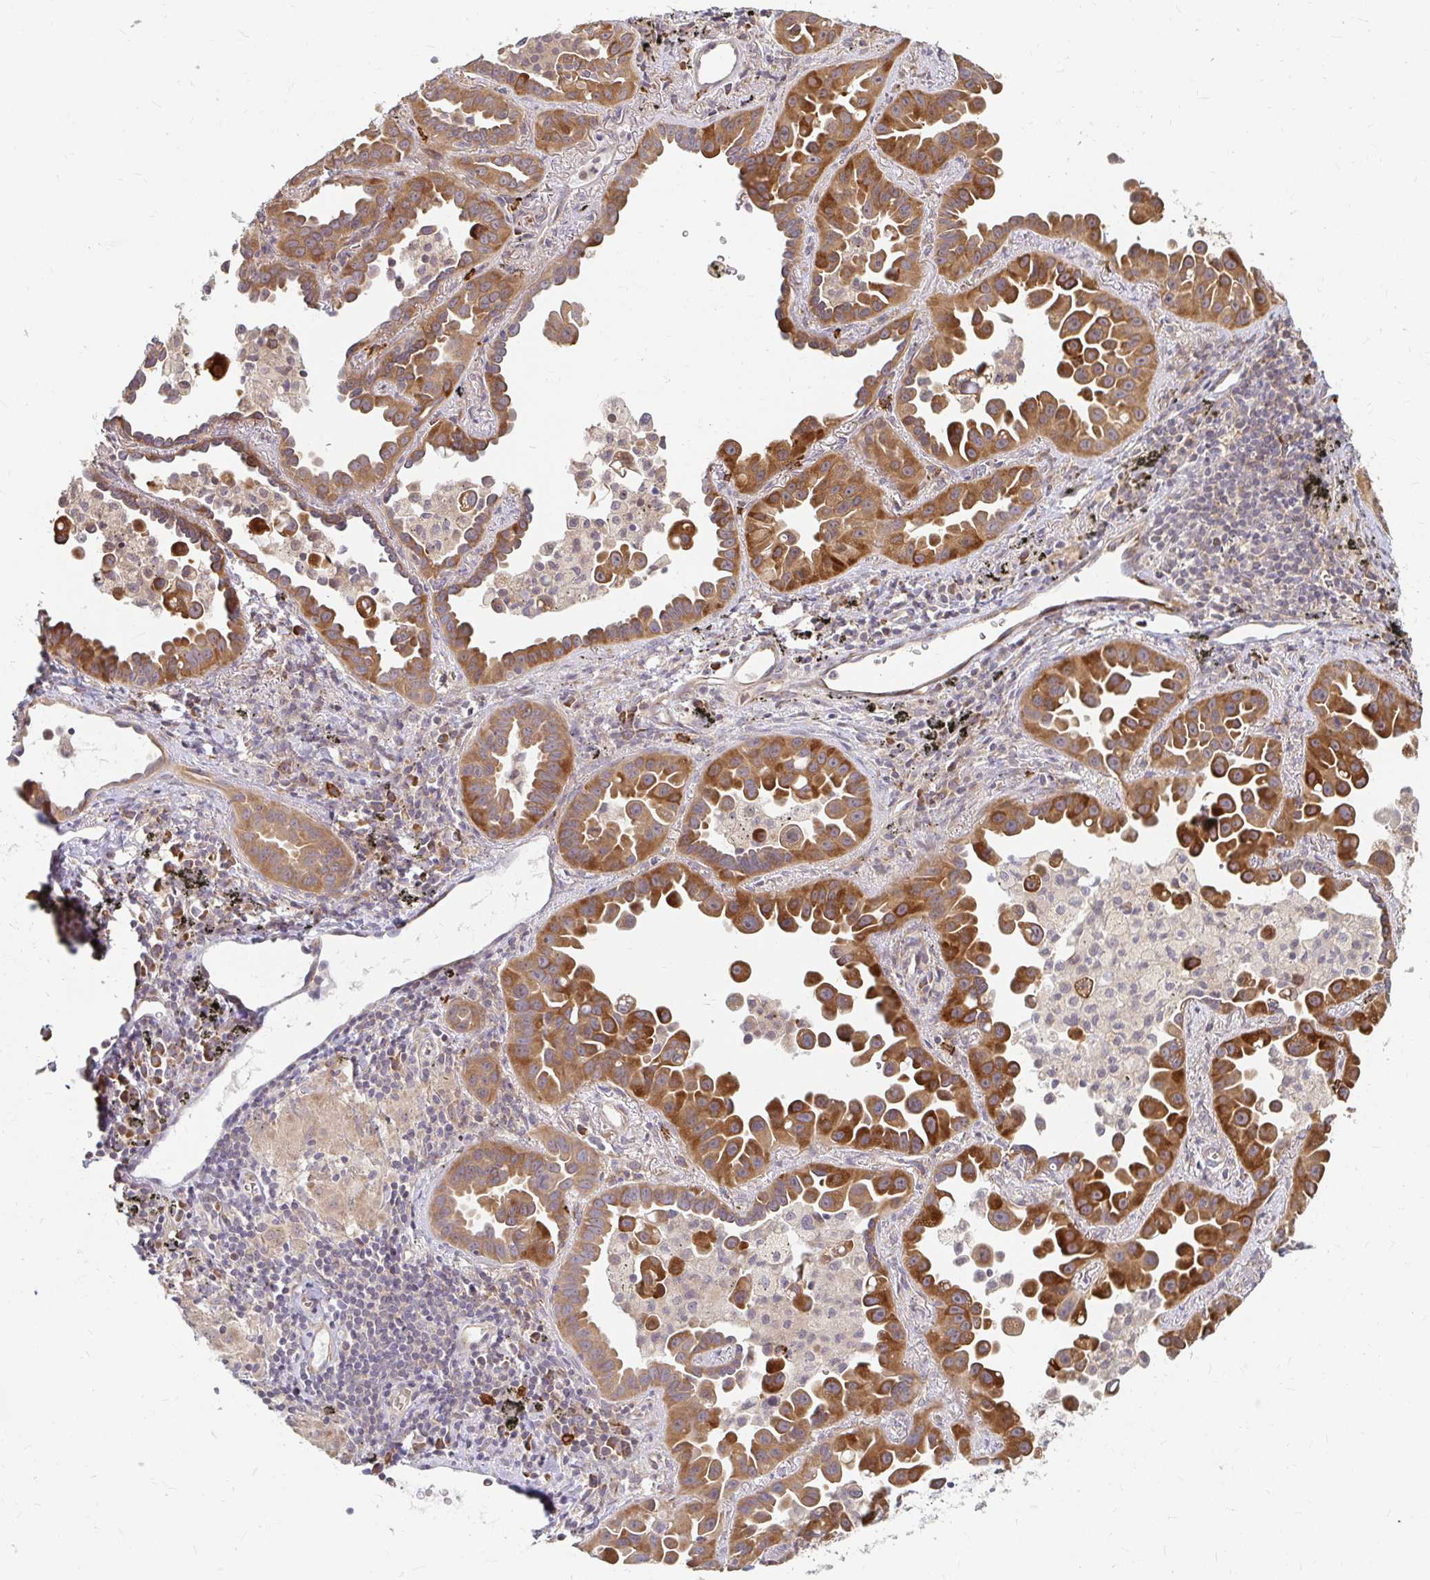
{"staining": {"intensity": "moderate", "quantity": ">75%", "location": "cytoplasmic/membranous"}, "tissue": "lung cancer", "cell_type": "Tumor cells", "image_type": "cancer", "snomed": [{"axis": "morphology", "description": "Adenocarcinoma, NOS"}, {"axis": "topography", "description": "Lung"}], "caption": "Protein expression analysis of human lung cancer (adenocarcinoma) reveals moderate cytoplasmic/membranous staining in approximately >75% of tumor cells.", "gene": "CAST", "patient": {"sex": "male", "age": 68}}